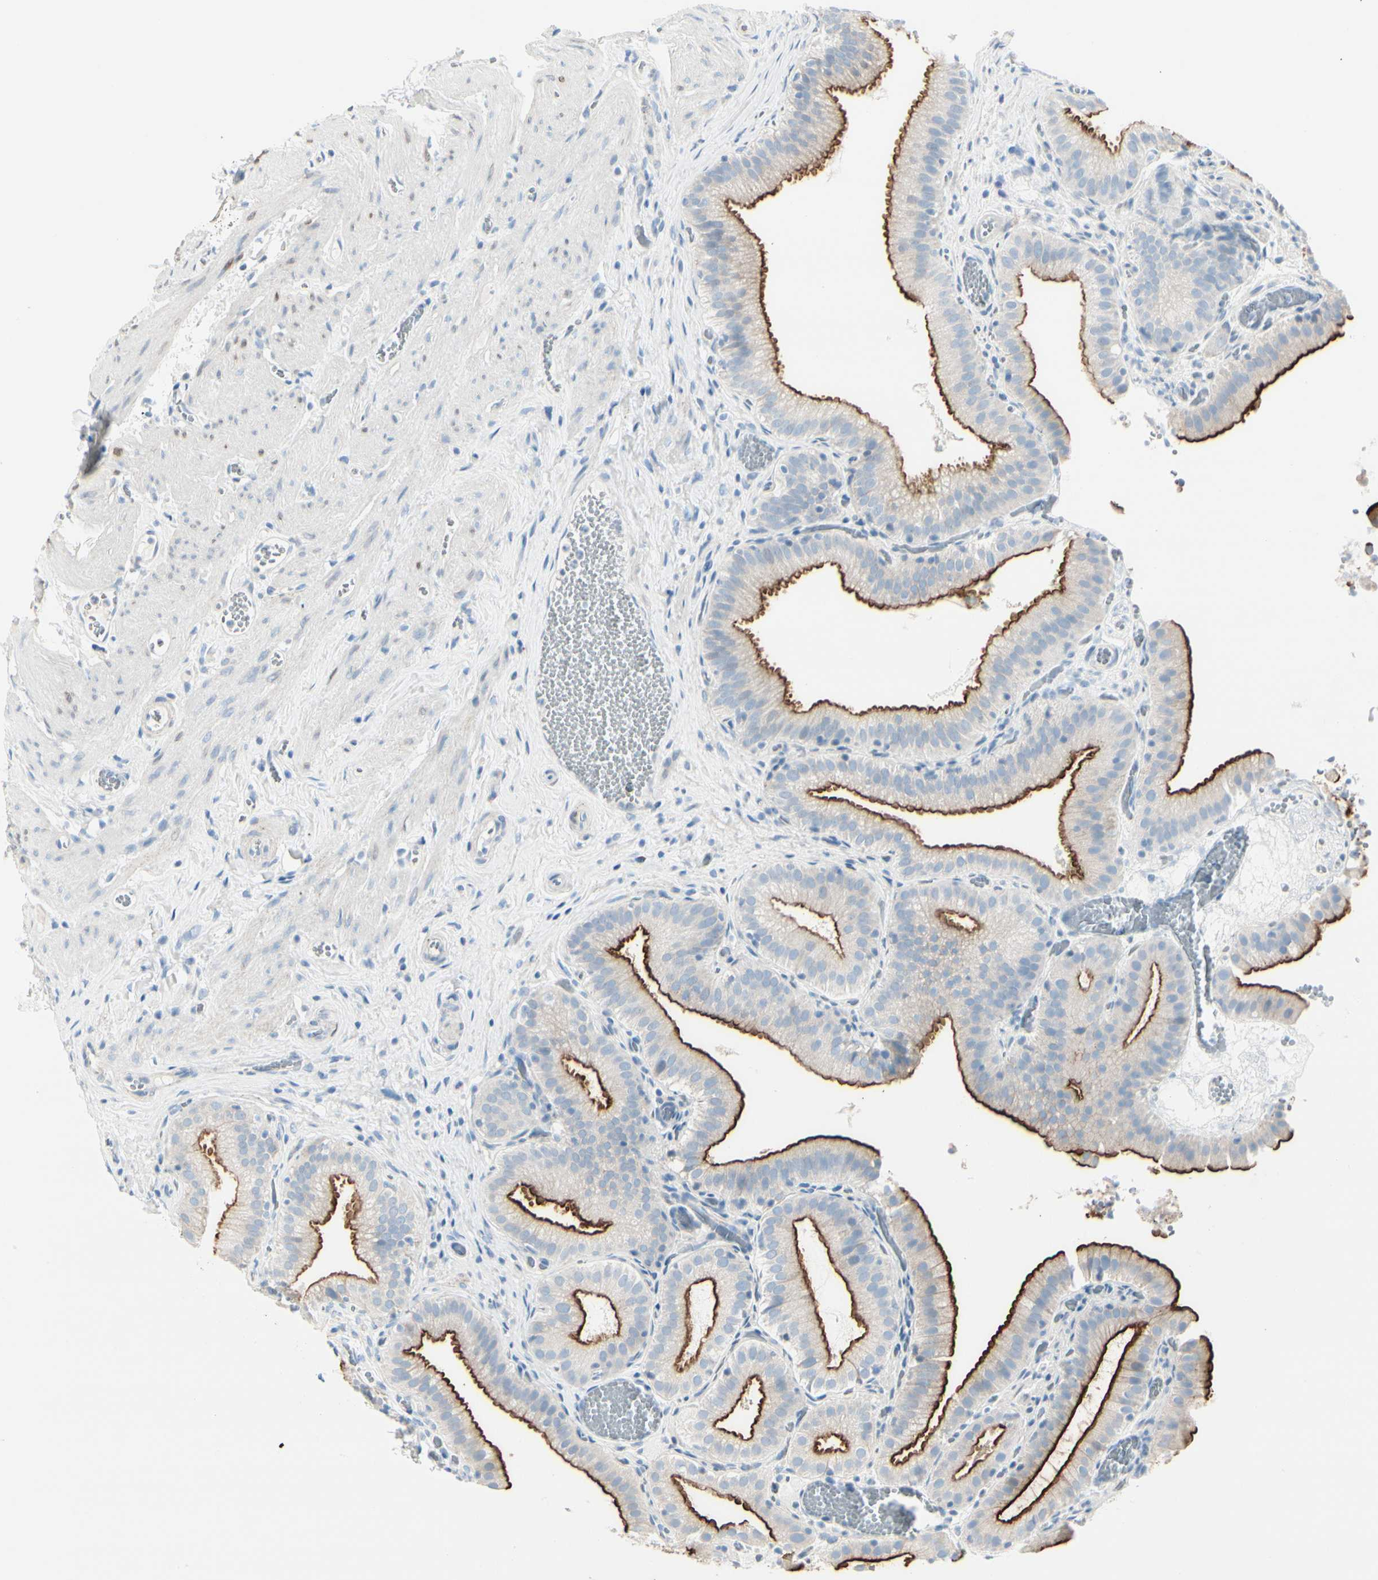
{"staining": {"intensity": "strong", "quantity": ">75%", "location": "cytoplasmic/membranous"}, "tissue": "gallbladder", "cell_type": "Glandular cells", "image_type": "normal", "snomed": [{"axis": "morphology", "description": "Normal tissue, NOS"}, {"axis": "topography", "description": "Gallbladder"}], "caption": "Brown immunohistochemical staining in benign human gallbladder exhibits strong cytoplasmic/membranous expression in approximately >75% of glandular cells.", "gene": "CDHR5", "patient": {"sex": "male", "age": 54}}